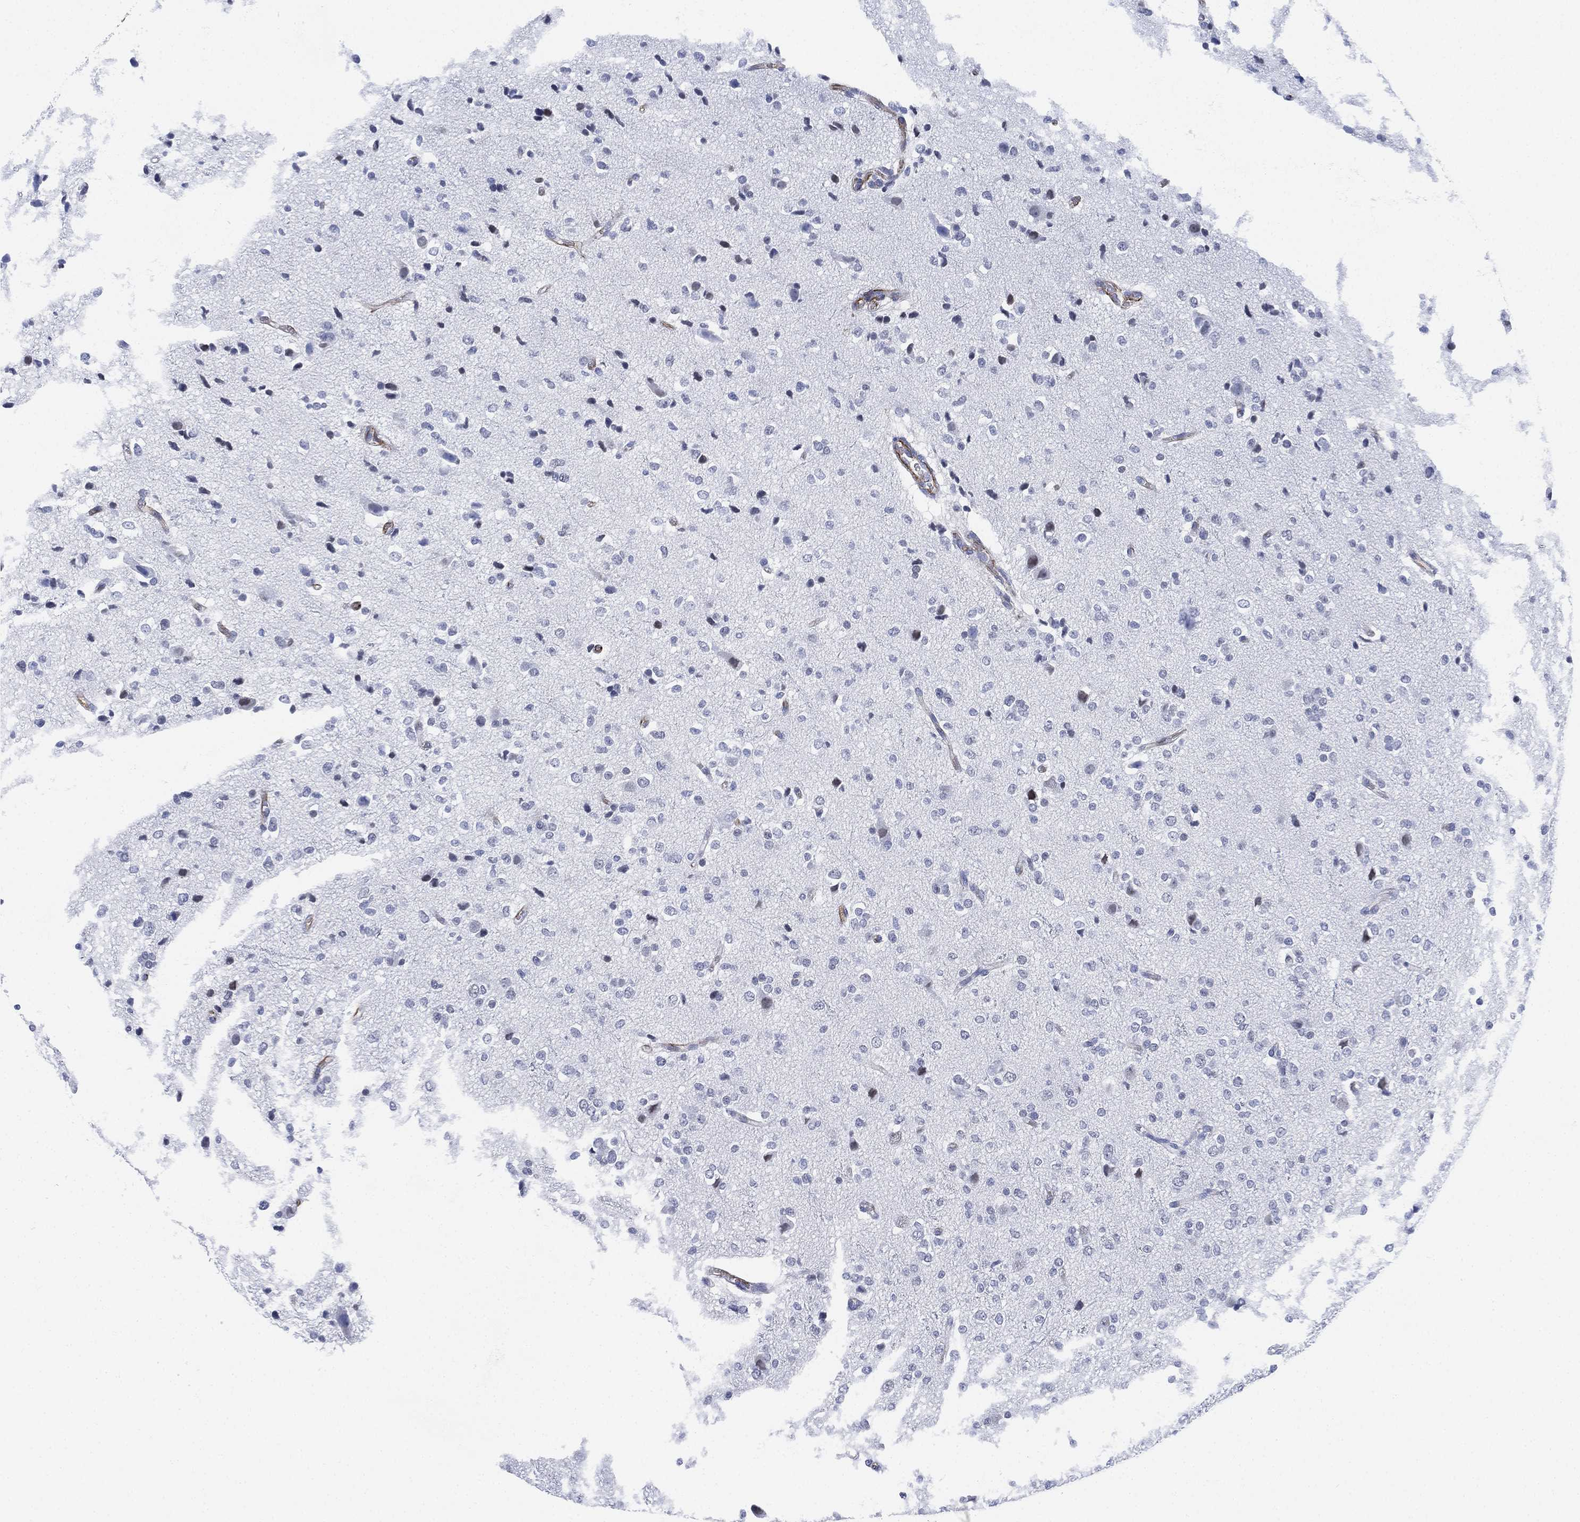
{"staining": {"intensity": "negative", "quantity": "none", "location": "none"}, "tissue": "glioma", "cell_type": "Tumor cells", "image_type": "cancer", "snomed": [{"axis": "morphology", "description": "Glioma, malignant, Low grade"}, {"axis": "topography", "description": "Brain"}], "caption": "Immunohistochemistry image of neoplastic tissue: glioma stained with DAB (3,3'-diaminobenzidine) displays no significant protein expression in tumor cells. (DAB immunohistochemistry visualized using brightfield microscopy, high magnification).", "gene": "PSKH2", "patient": {"sex": "male", "age": 41}}